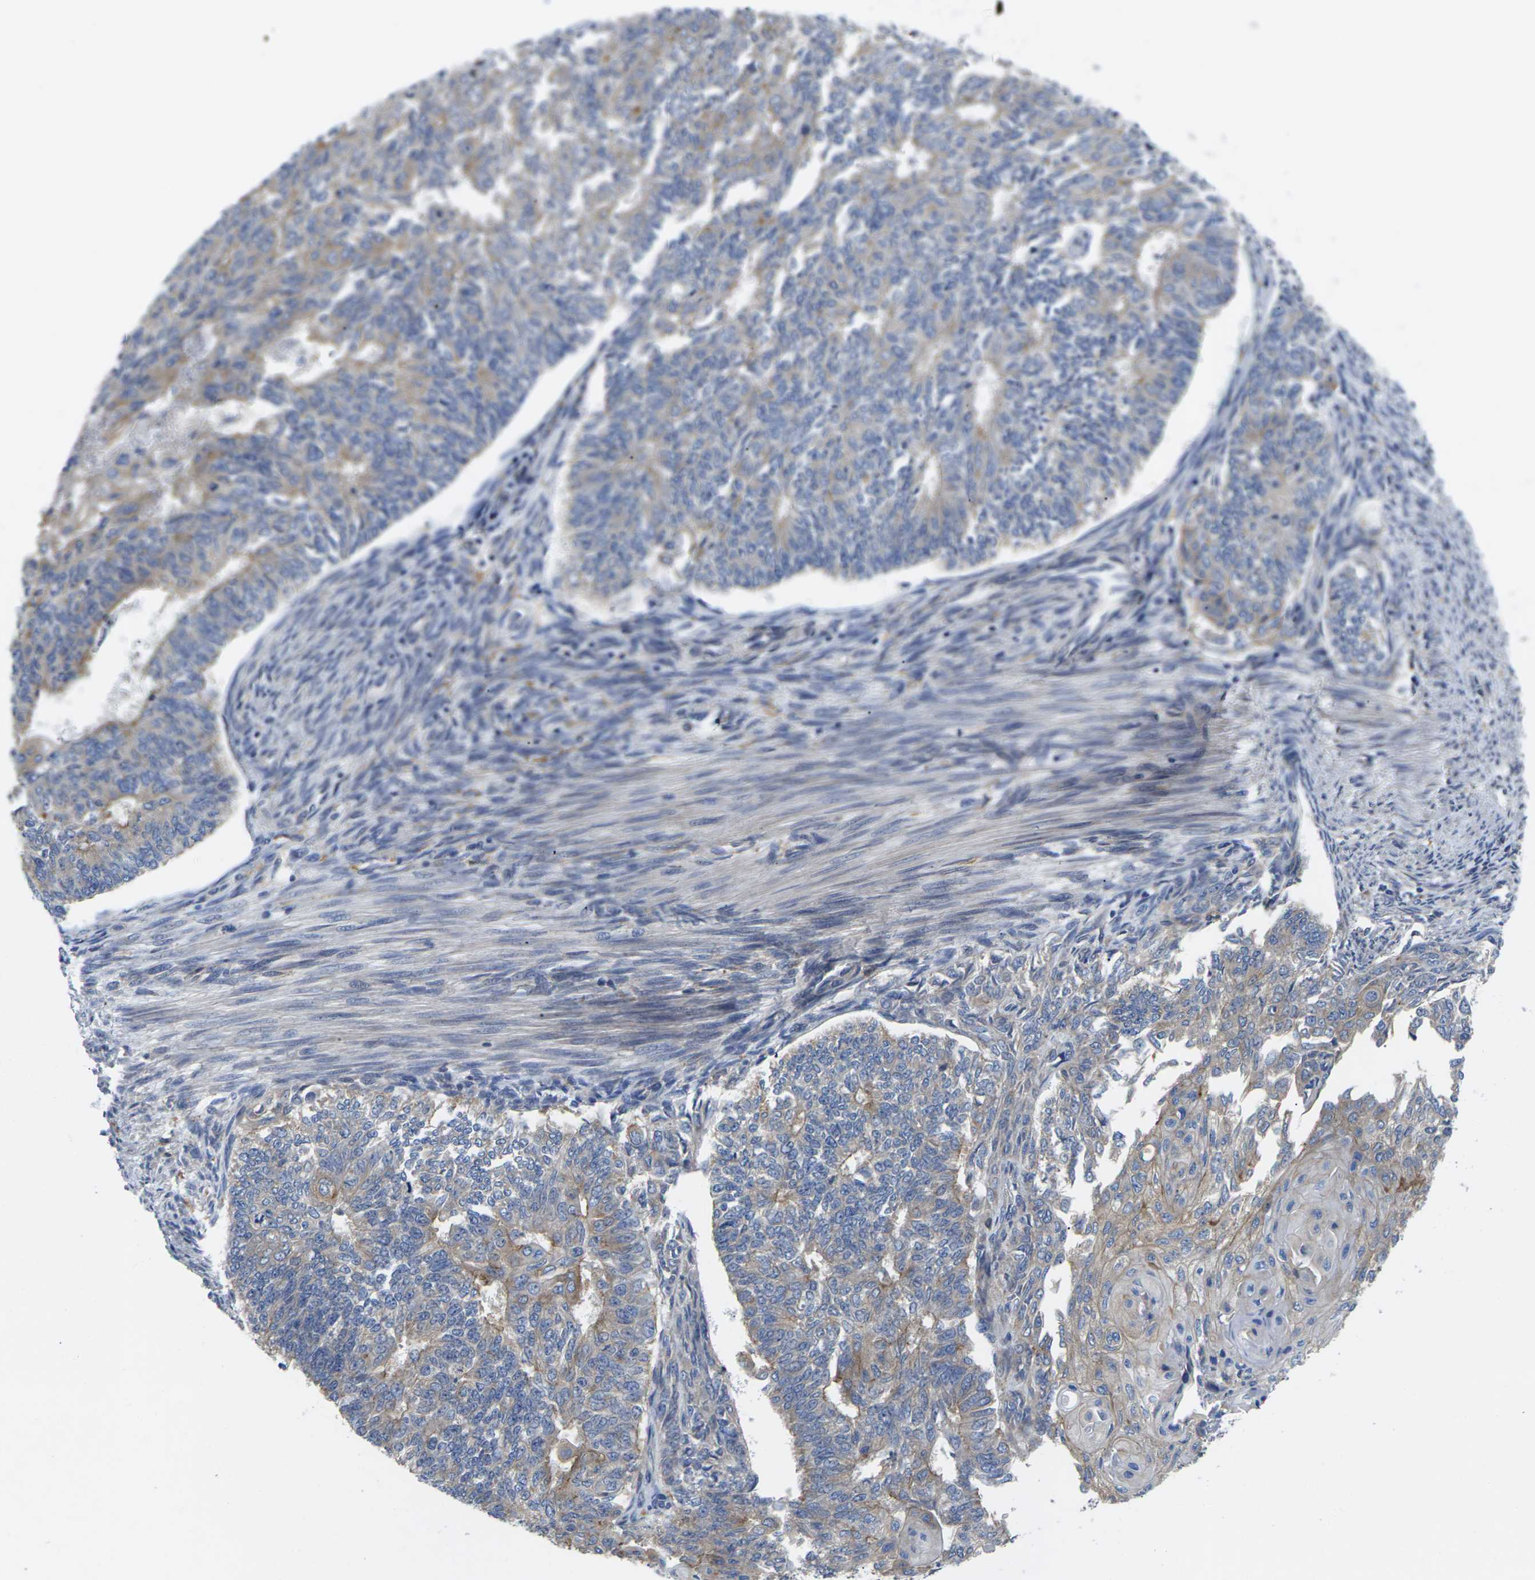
{"staining": {"intensity": "weak", "quantity": "25%-75%", "location": "cytoplasmic/membranous"}, "tissue": "endometrial cancer", "cell_type": "Tumor cells", "image_type": "cancer", "snomed": [{"axis": "morphology", "description": "Adenocarcinoma, NOS"}, {"axis": "topography", "description": "Endometrium"}], "caption": "Endometrial cancer stained with a protein marker reveals weak staining in tumor cells.", "gene": "SCNN1A", "patient": {"sex": "female", "age": 32}}